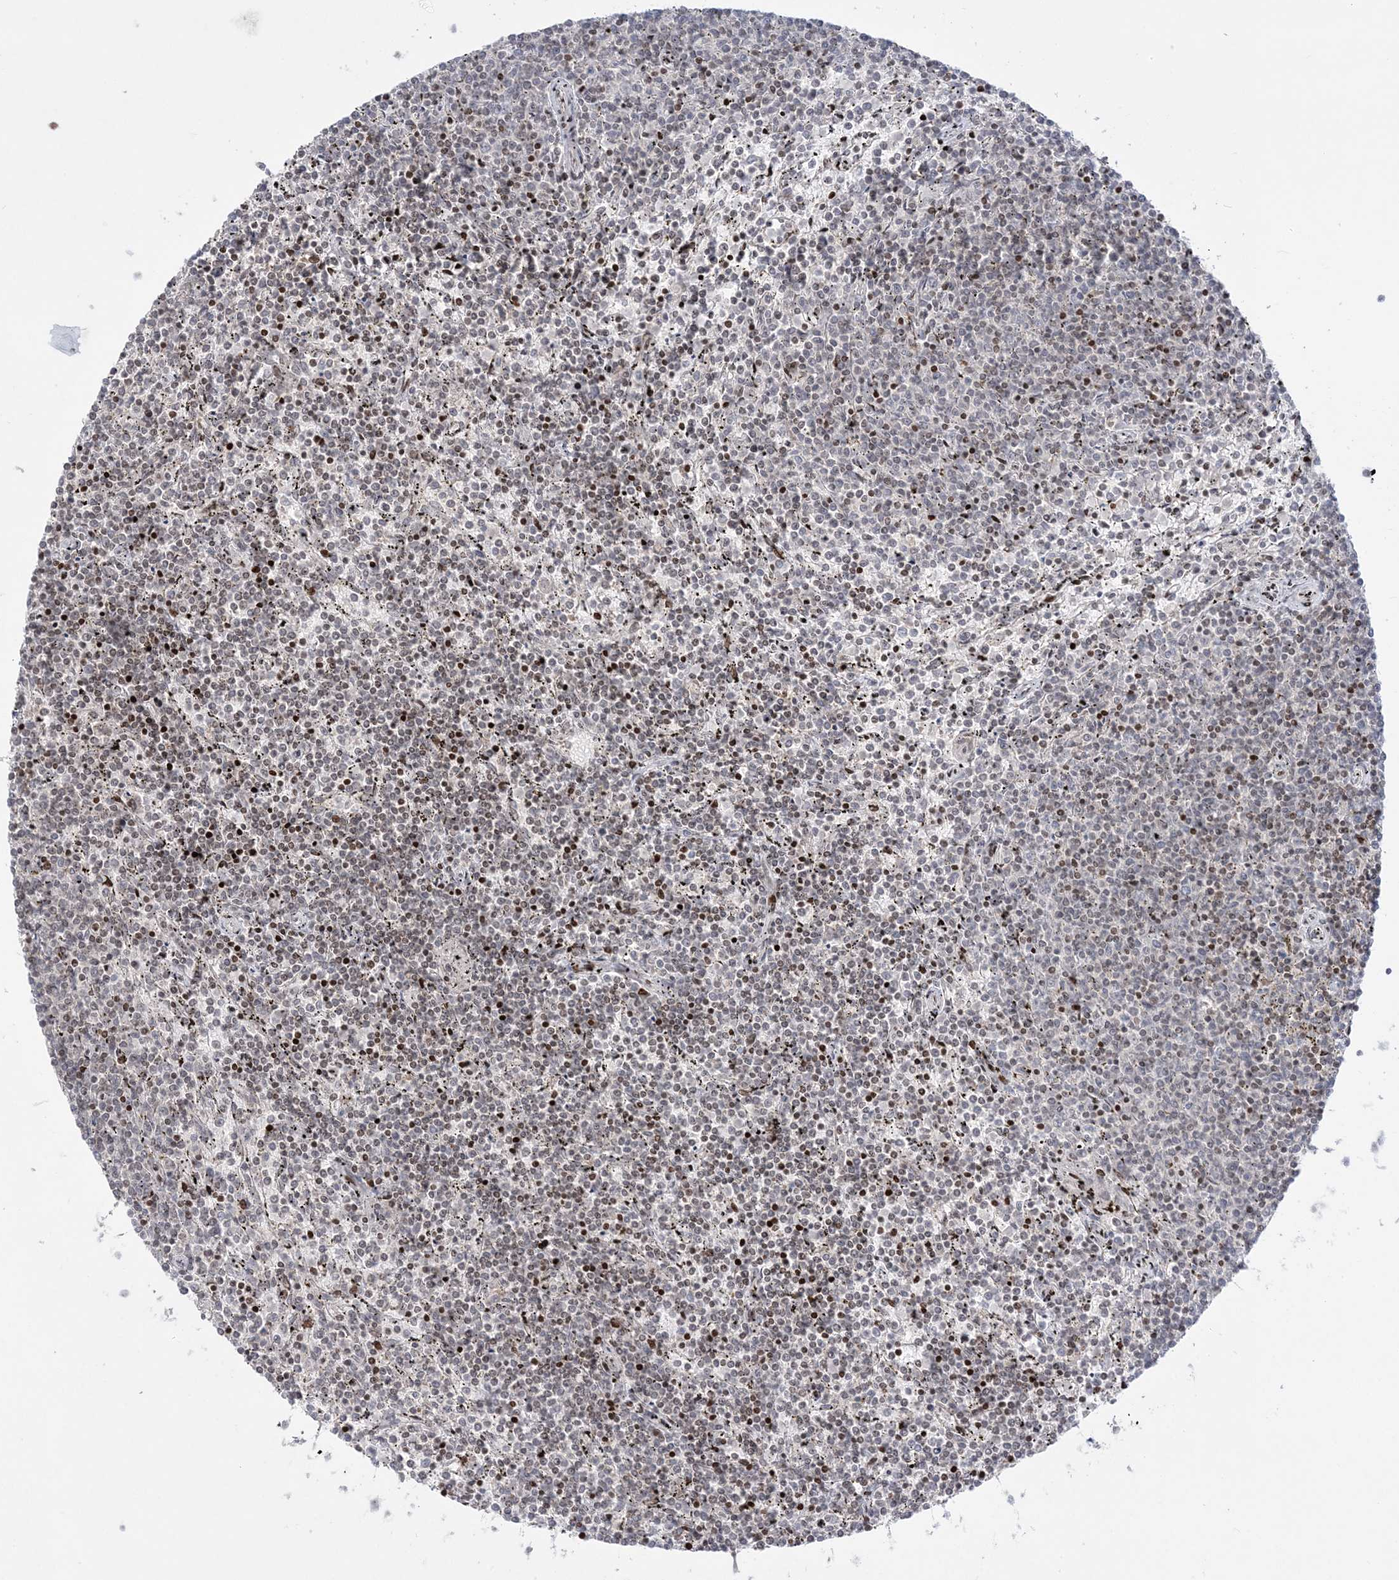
{"staining": {"intensity": "moderate", "quantity": "<25%", "location": "nuclear"}, "tissue": "lymphoma", "cell_type": "Tumor cells", "image_type": "cancer", "snomed": [{"axis": "morphology", "description": "Malignant lymphoma, non-Hodgkin's type, Low grade"}, {"axis": "topography", "description": "Spleen"}], "caption": "Brown immunohistochemical staining in human malignant lymphoma, non-Hodgkin's type (low-grade) reveals moderate nuclear expression in about <25% of tumor cells. The staining was performed using DAB (3,3'-diaminobenzidine) to visualize the protein expression in brown, while the nuclei were stained in blue with hematoxylin (Magnification: 20x).", "gene": "SH3BP4", "patient": {"sex": "female", "age": 50}}